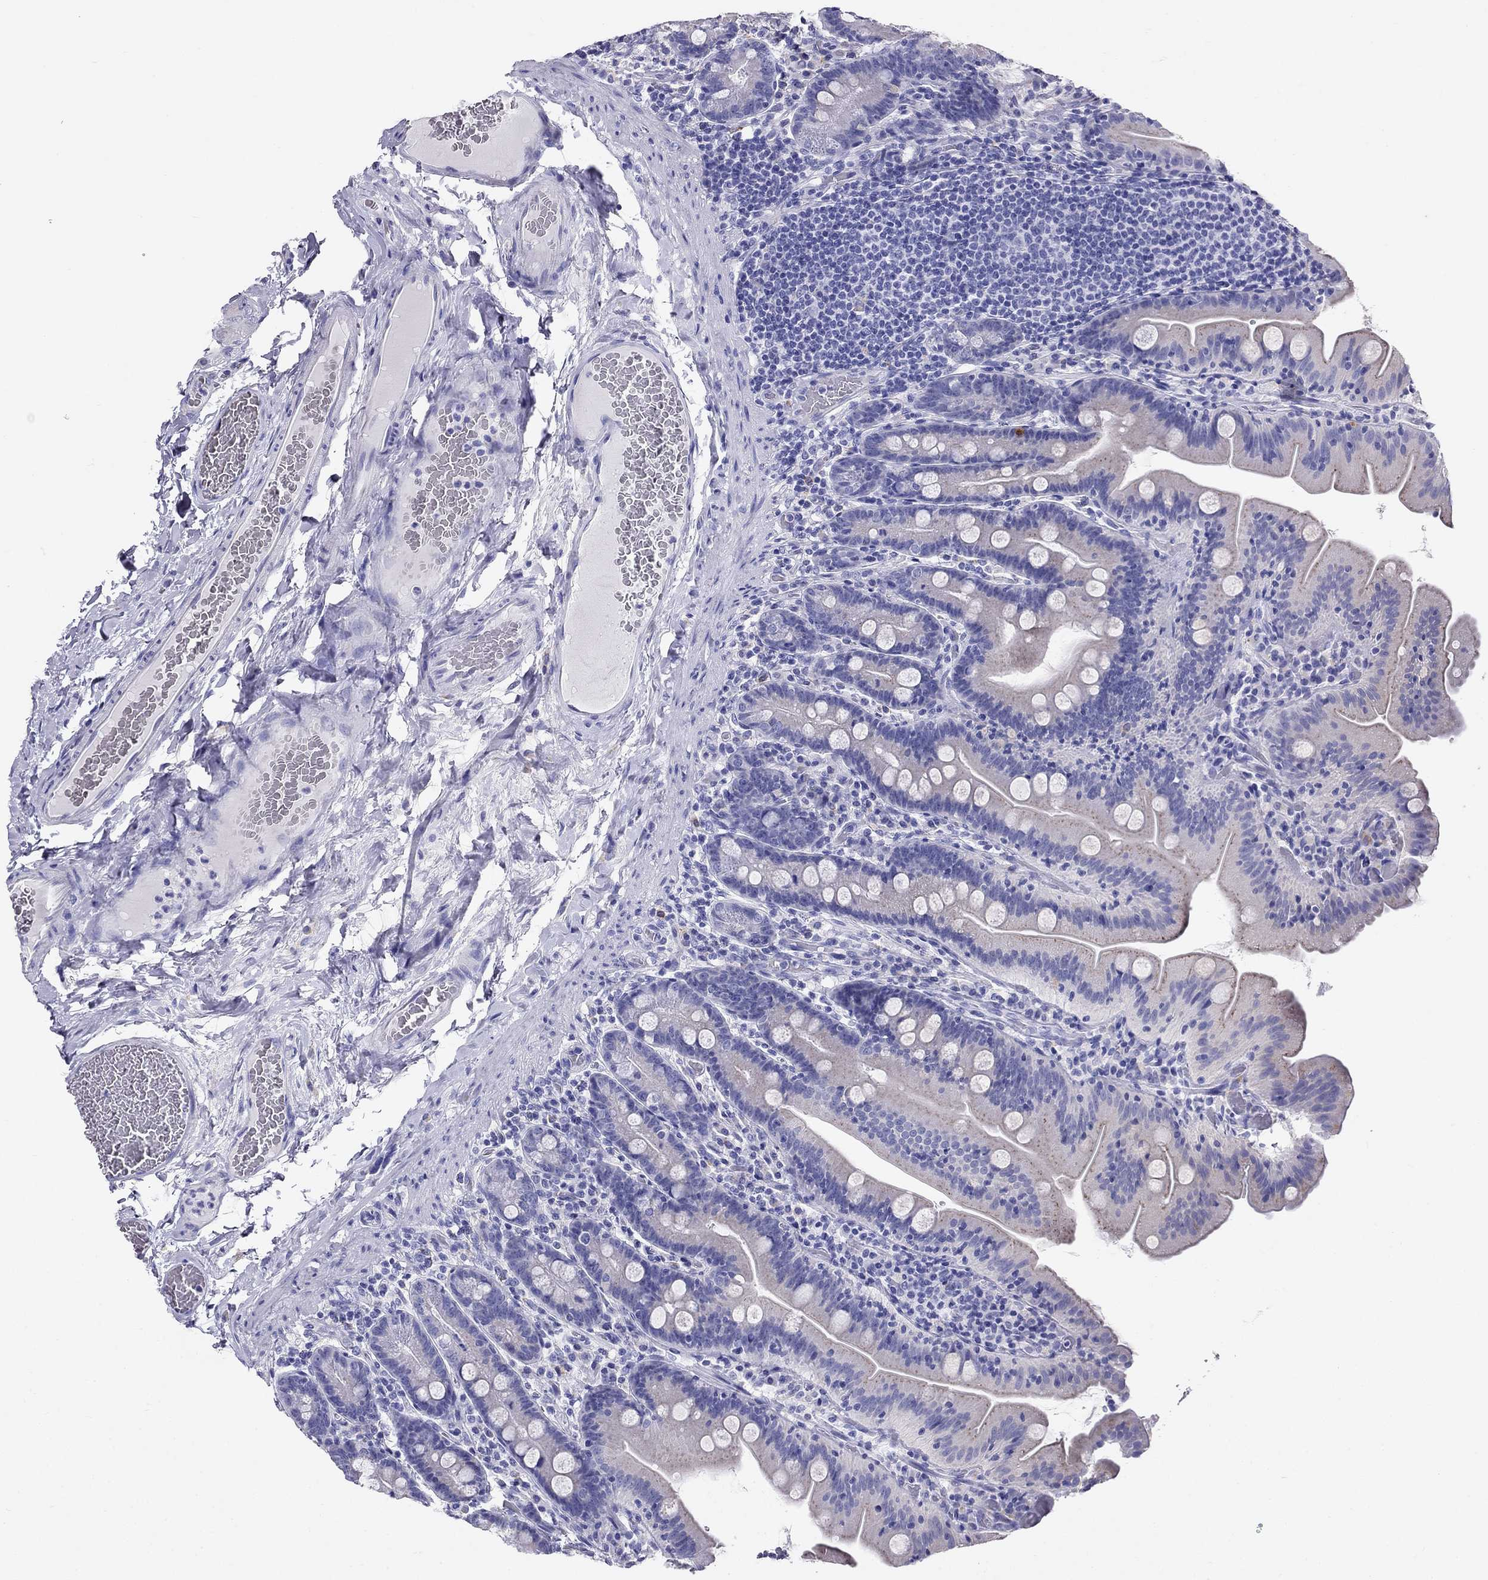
{"staining": {"intensity": "negative", "quantity": "none", "location": "none"}, "tissue": "small intestine", "cell_type": "Glandular cells", "image_type": "normal", "snomed": [{"axis": "morphology", "description": "Normal tissue, NOS"}, {"axis": "topography", "description": "Small intestine"}], "caption": "High magnification brightfield microscopy of benign small intestine stained with DAB (3,3'-diaminobenzidine) (brown) and counterstained with hematoxylin (blue): glandular cells show no significant expression.", "gene": "MC5R", "patient": {"sex": "male", "age": 37}}